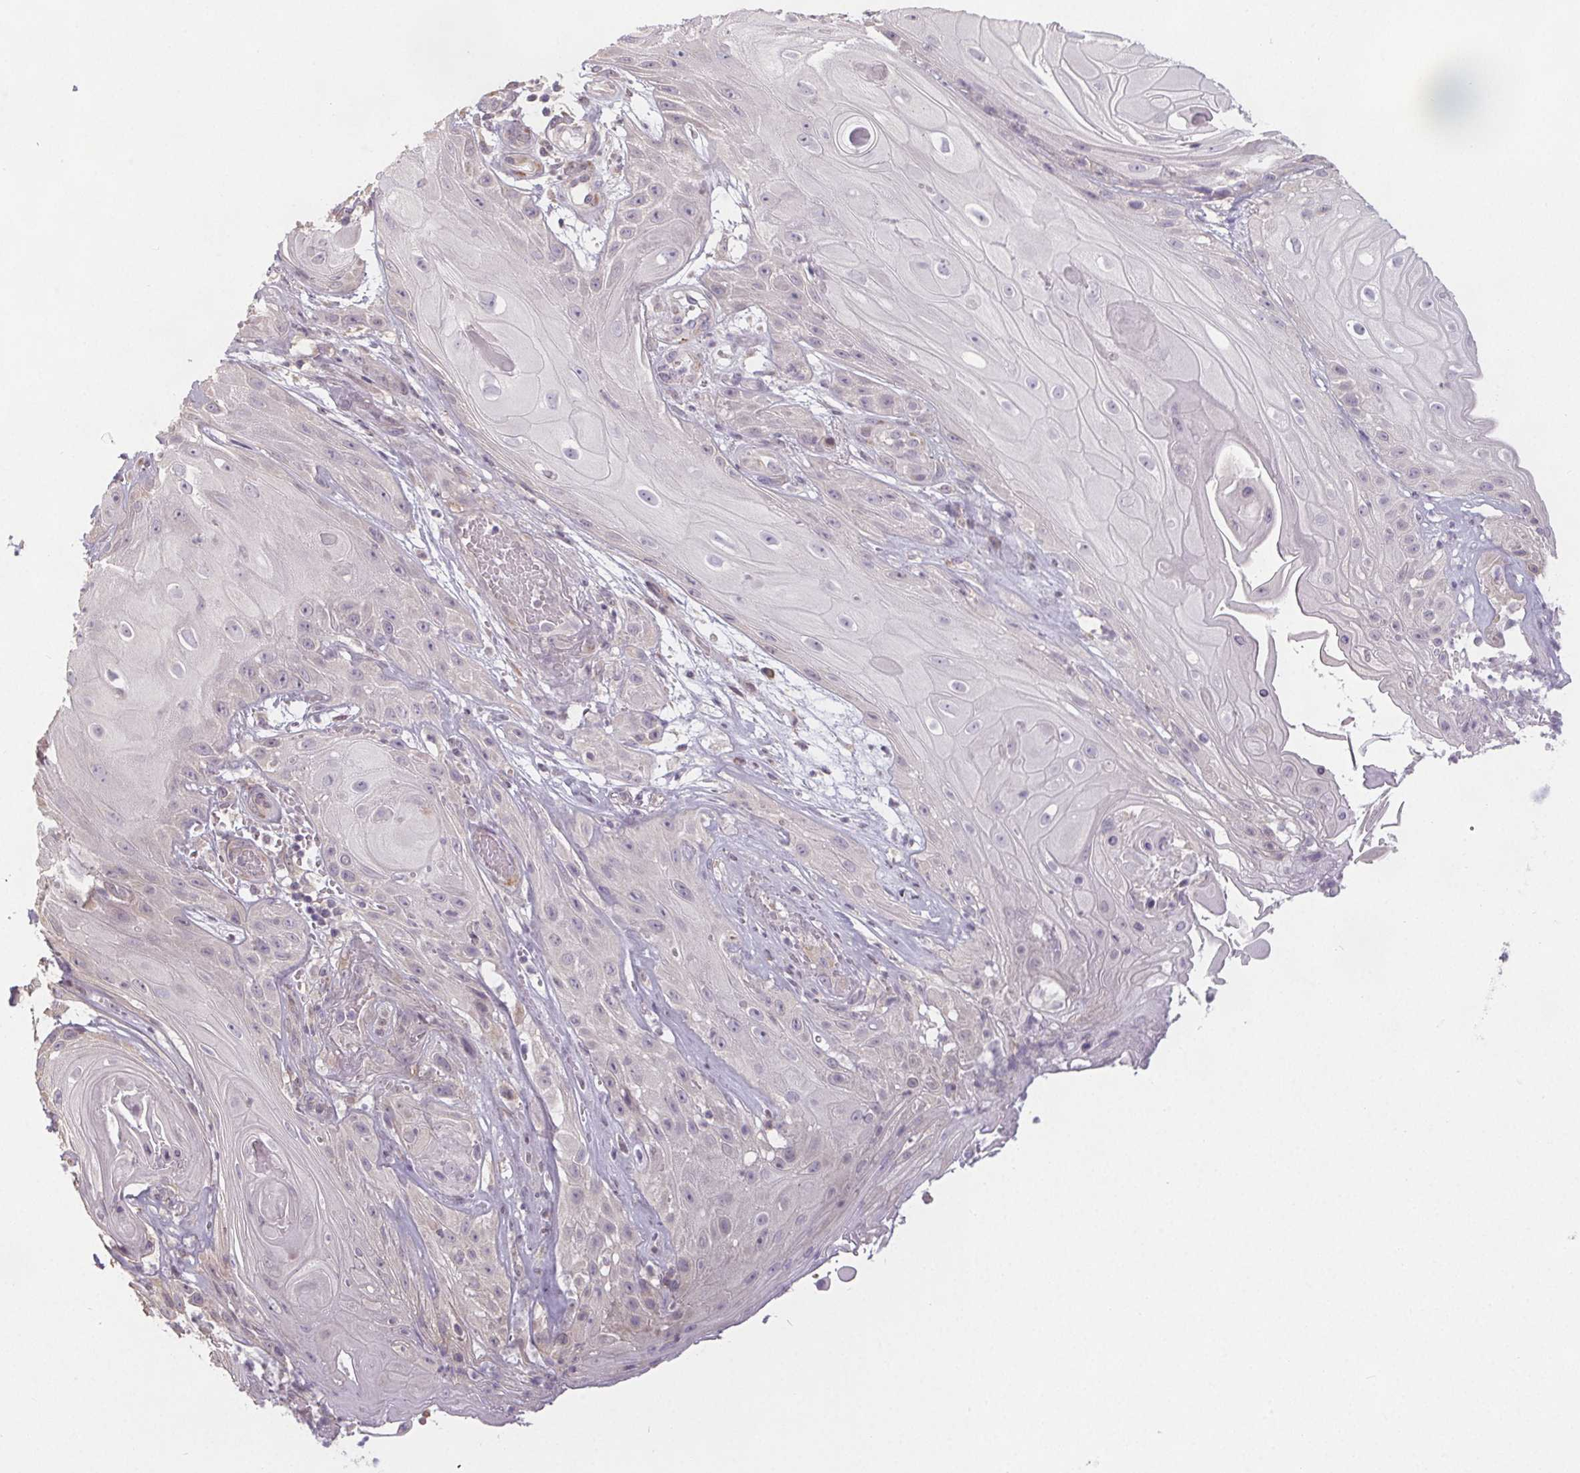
{"staining": {"intensity": "negative", "quantity": "none", "location": "none"}, "tissue": "skin cancer", "cell_type": "Tumor cells", "image_type": "cancer", "snomed": [{"axis": "morphology", "description": "Squamous cell carcinoma, NOS"}, {"axis": "topography", "description": "Skin"}], "caption": "Immunohistochemistry image of neoplastic tissue: skin cancer stained with DAB (3,3'-diaminobenzidine) reveals no significant protein expression in tumor cells. (DAB immunohistochemistry visualized using brightfield microscopy, high magnification).", "gene": "SLC26A2", "patient": {"sex": "male", "age": 62}}